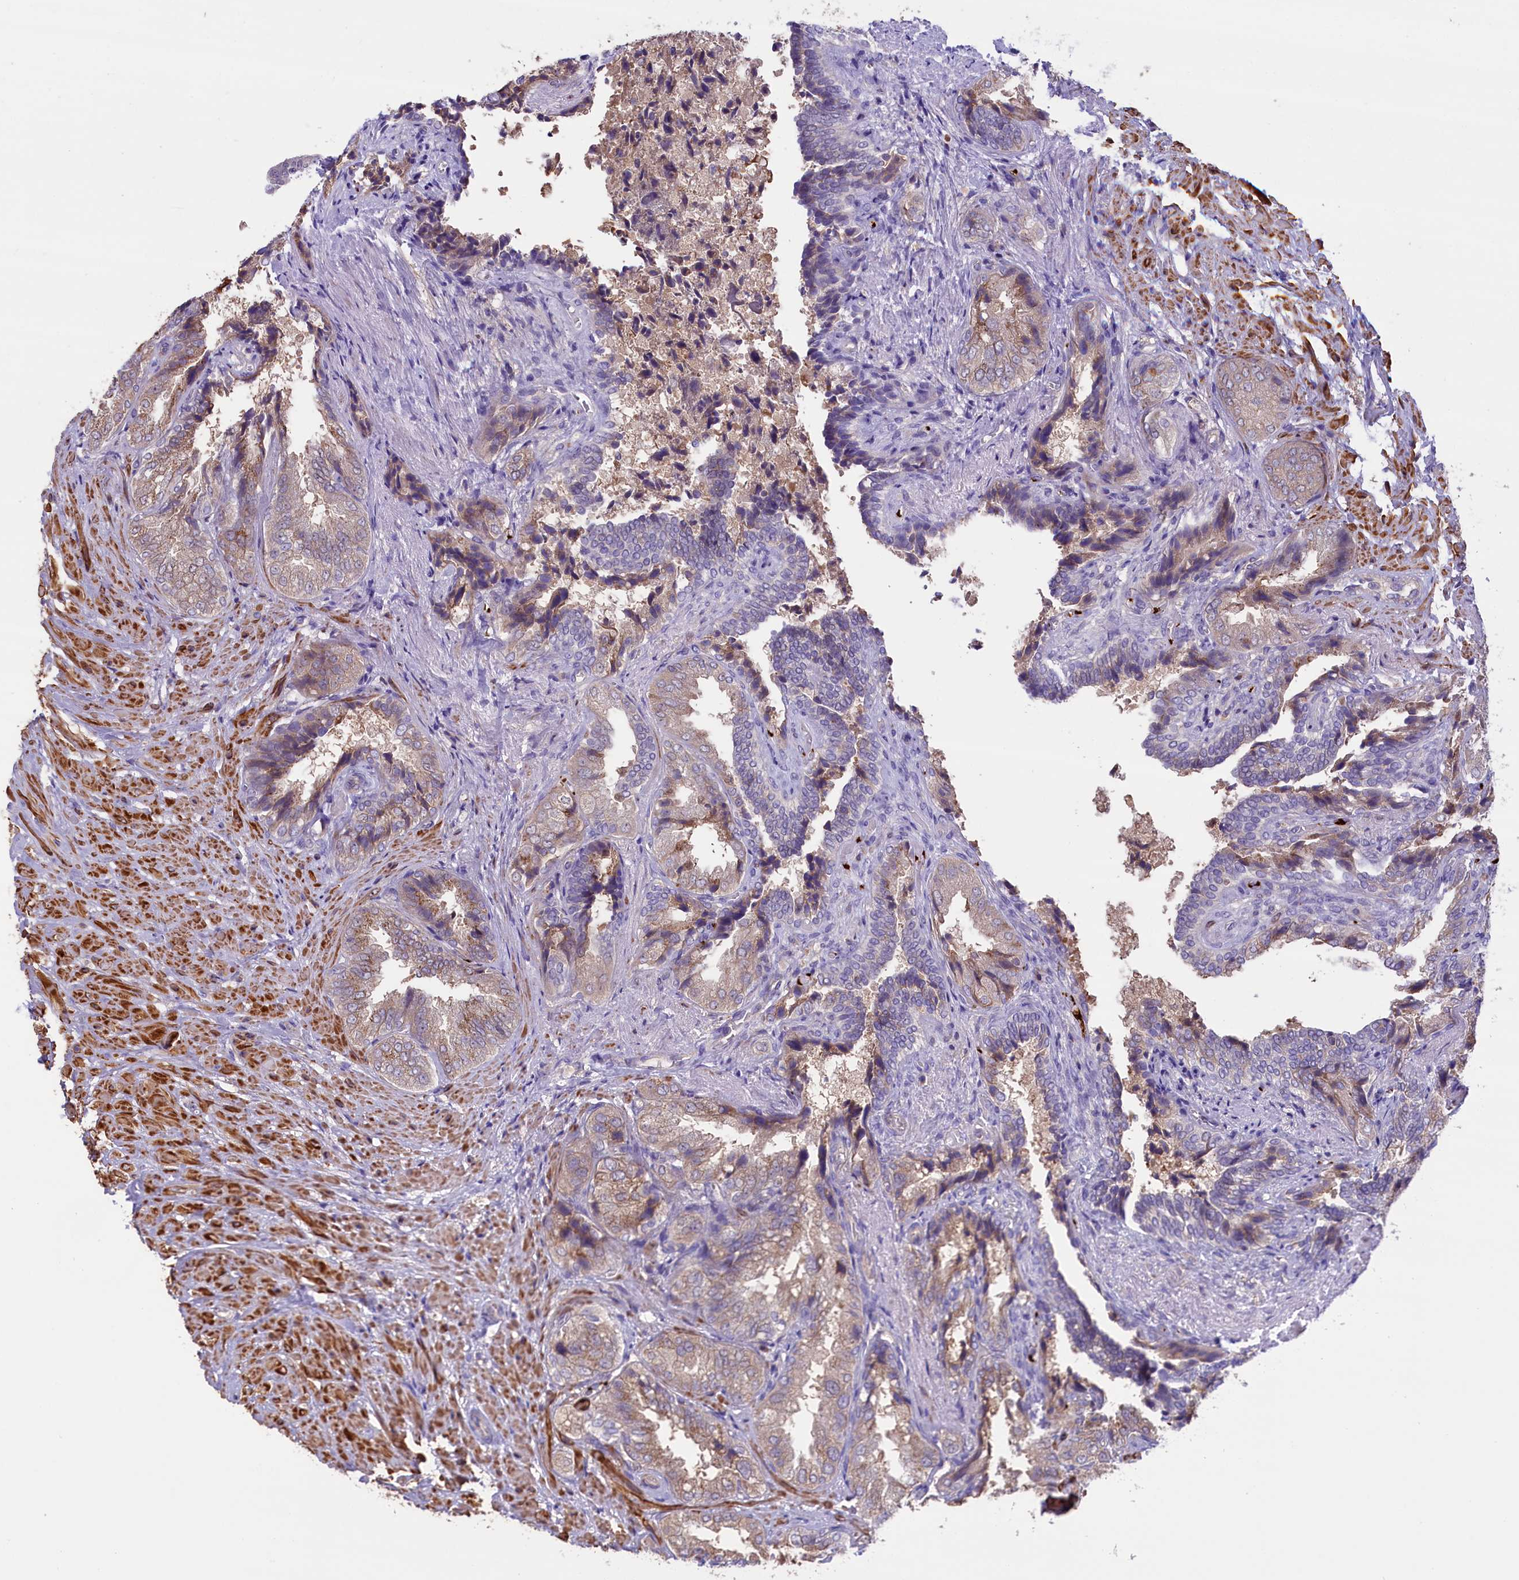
{"staining": {"intensity": "weak", "quantity": ">75%", "location": "cytoplasmic/membranous"}, "tissue": "seminal vesicle", "cell_type": "Glandular cells", "image_type": "normal", "snomed": [{"axis": "morphology", "description": "Normal tissue, NOS"}, {"axis": "topography", "description": "Seminal veicle"}, {"axis": "topography", "description": "Peripheral nerve tissue"}], "caption": "The histopathology image reveals a brown stain indicating the presence of a protein in the cytoplasmic/membranous of glandular cells in seminal vesicle. (DAB (3,3'-diaminobenzidine) IHC with brightfield microscopy, high magnification).", "gene": "HEATR3", "patient": {"sex": "male", "age": 63}}